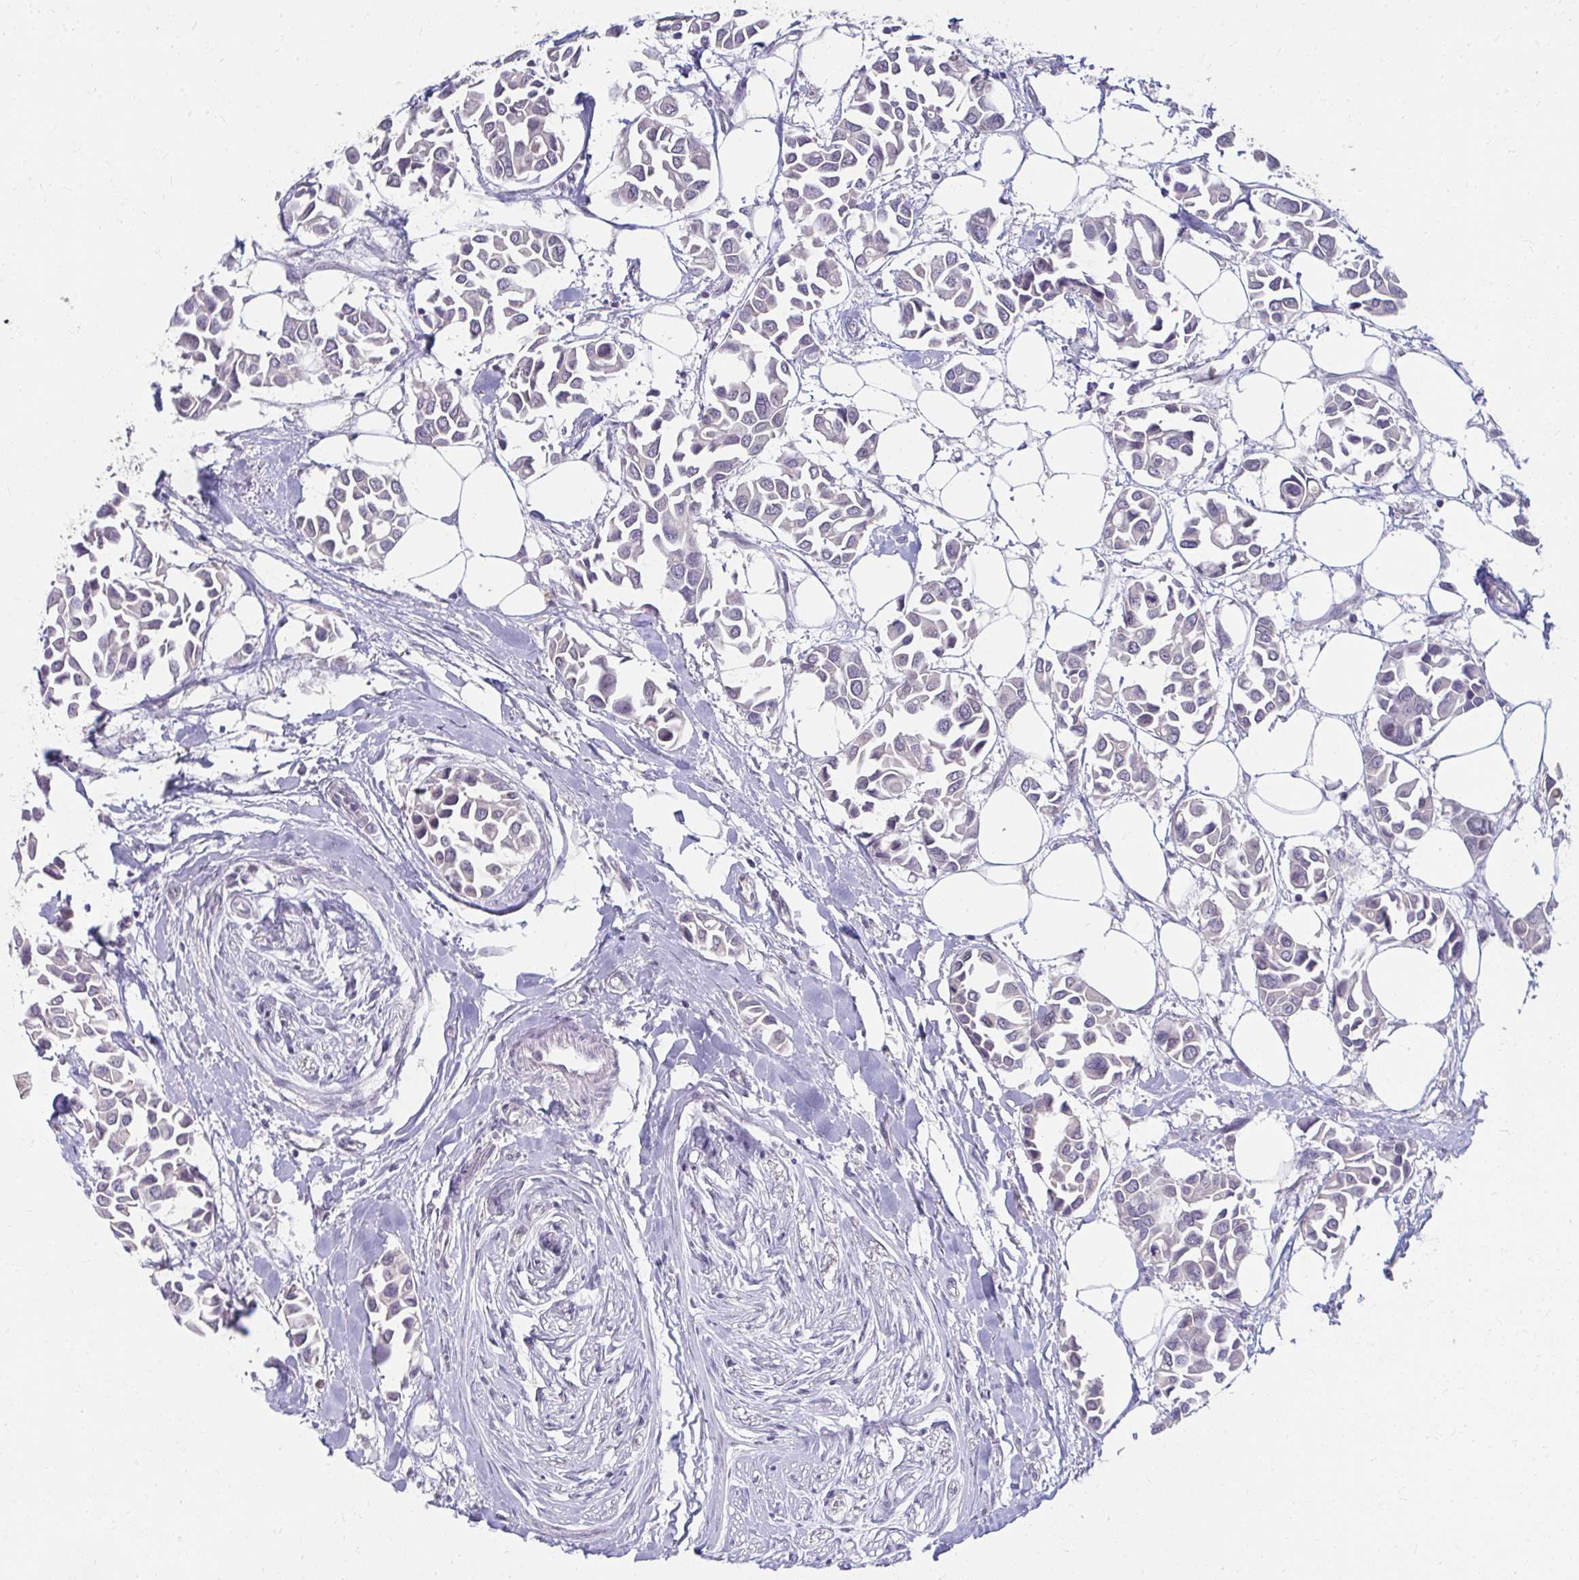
{"staining": {"intensity": "negative", "quantity": "none", "location": "none"}, "tissue": "breast cancer", "cell_type": "Tumor cells", "image_type": "cancer", "snomed": [{"axis": "morphology", "description": "Duct carcinoma"}, {"axis": "topography", "description": "Breast"}], "caption": "Breast cancer was stained to show a protein in brown. There is no significant positivity in tumor cells. (Stains: DAB IHC with hematoxylin counter stain, Microscopy: brightfield microscopy at high magnification).", "gene": "NUP133", "patient": {"sex": "female", "age": 54}}